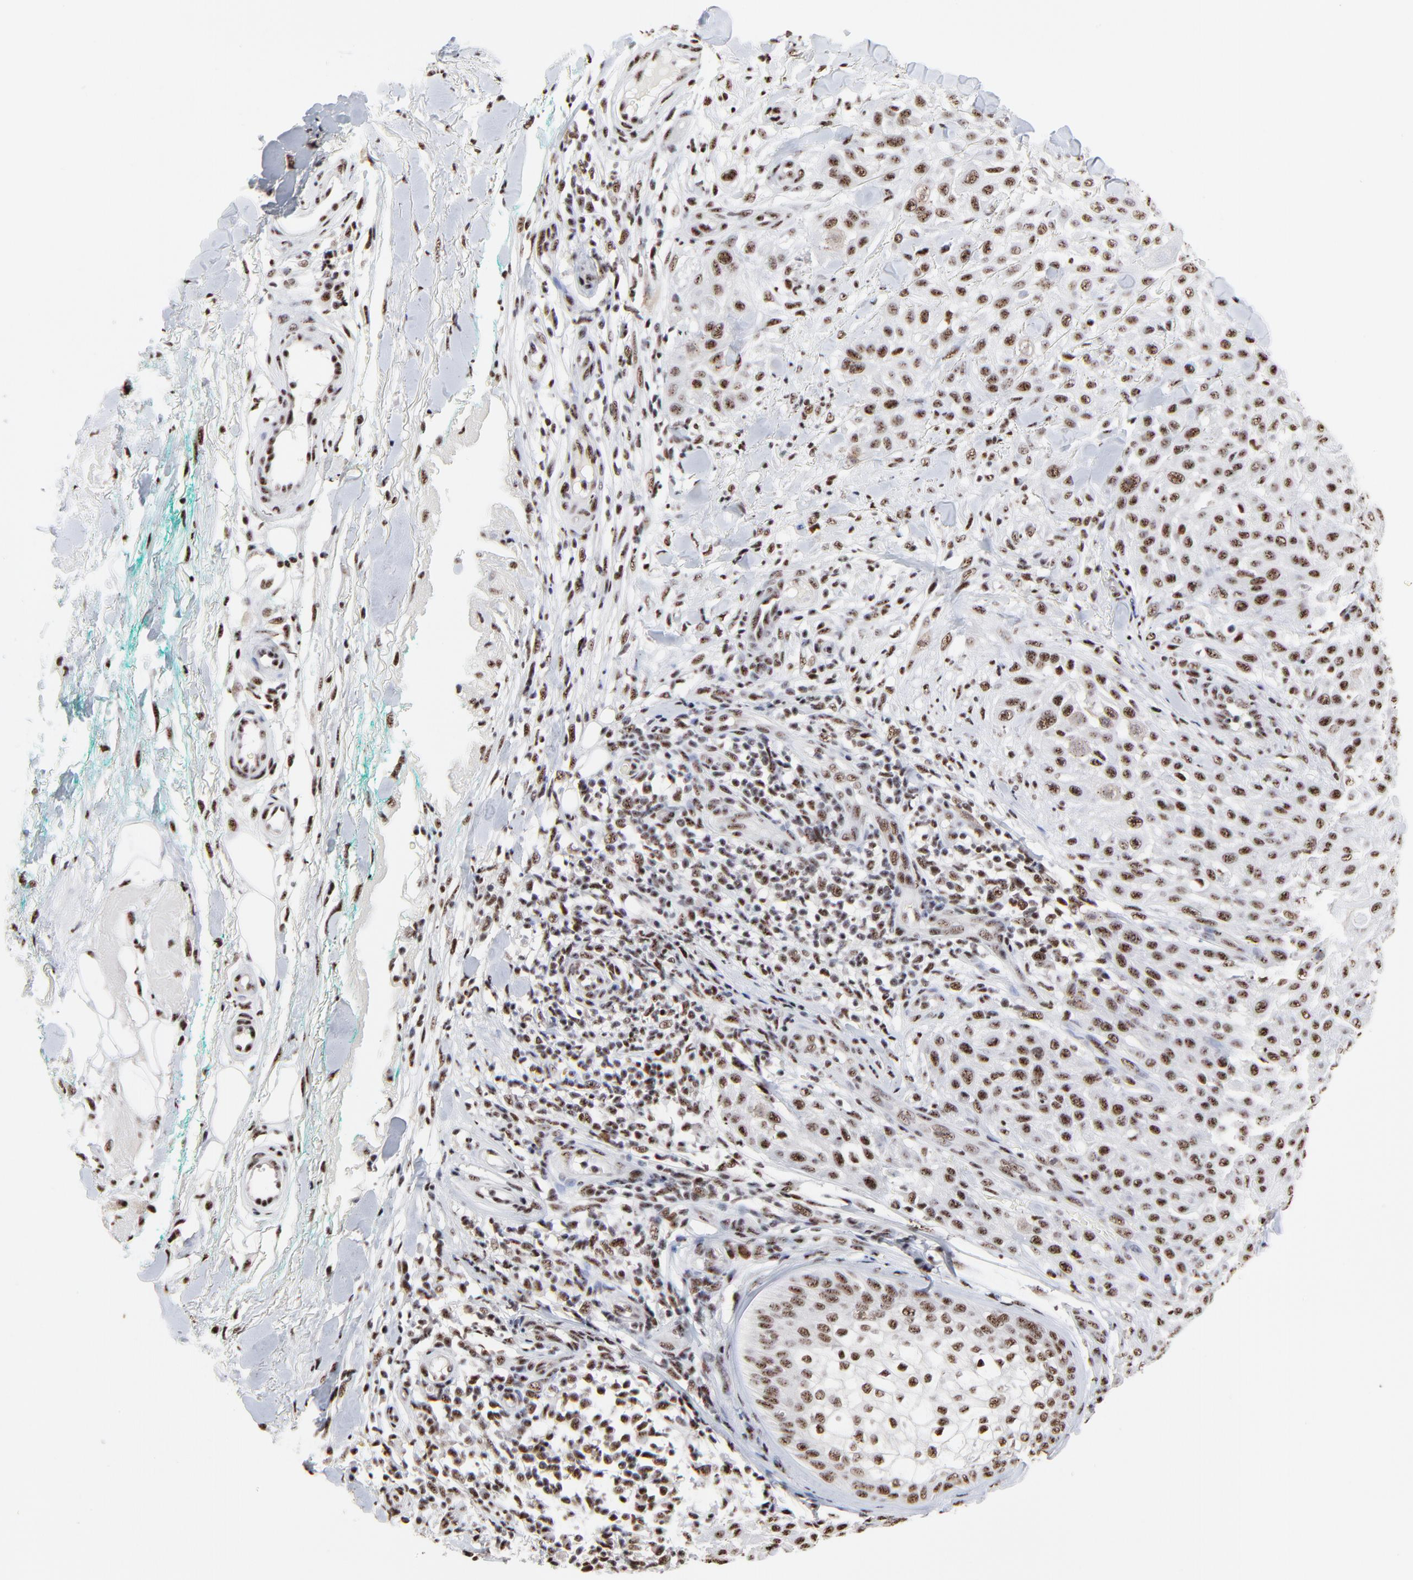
{"staining": {"intensity": "moderate", "quantity": ">75%", "location": "nuclear"}, "tissue": "skin cancer", "cell_type": "Tumor cells", "image_type": "cancer", "snomed": [{"axis": "morphology", "description": "Squamous cell carcinoma, NOS"}, {"axis": "topography", "description": "Skin"}], "caption": "IHC histopathology image of neoplastic tissue: human skin cancer (squamous cell carcinoma) stained using immunohistochemistry (IHC) shows medium levels of moderate protein expression localized specifically in the nuclear of tumor cells, appearing as a nuclear brown color.", "gene": "MBD4", "patient": {"sex": "female", "age": 42}}